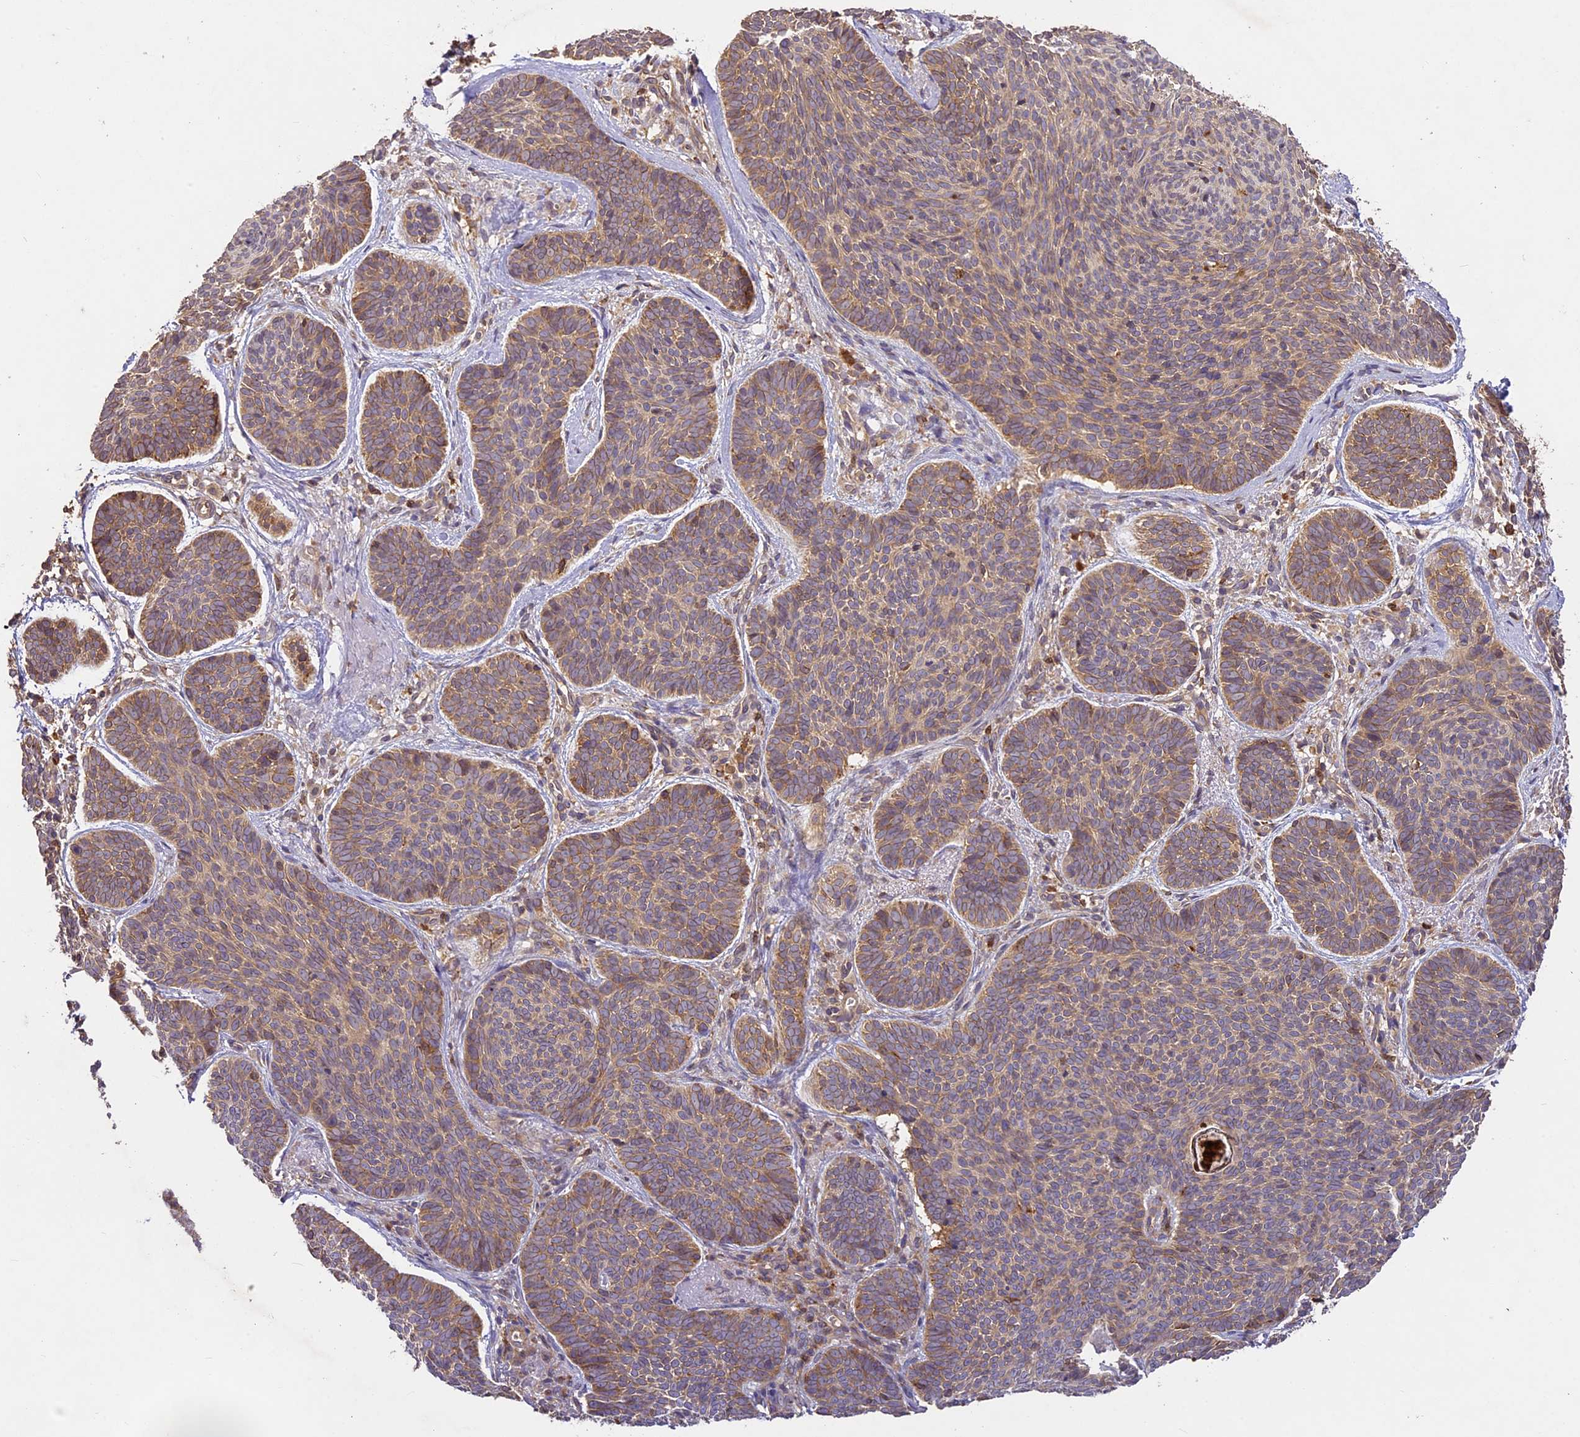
{"staining": {"intensity": "weak", "quantity": ">75%", "location": "cytoplasmic/membranous"}, "tissue": "skin cancer", "cell_type": "Tumor cells", "image_type": "cancer", "snomed": [{"axis": "morphology", "description": "Basal cell carcinoma"}, {"axis": "topography", "description": "Skin"}], "caption": "An image of skin cancer (basal cell carcinoma) stained for a protein demonstrates weak cytoplasmic/membranous brown staining in tumor cells.", "gene": "BRAP", "patient": {"sex": "female", "age": 74}}